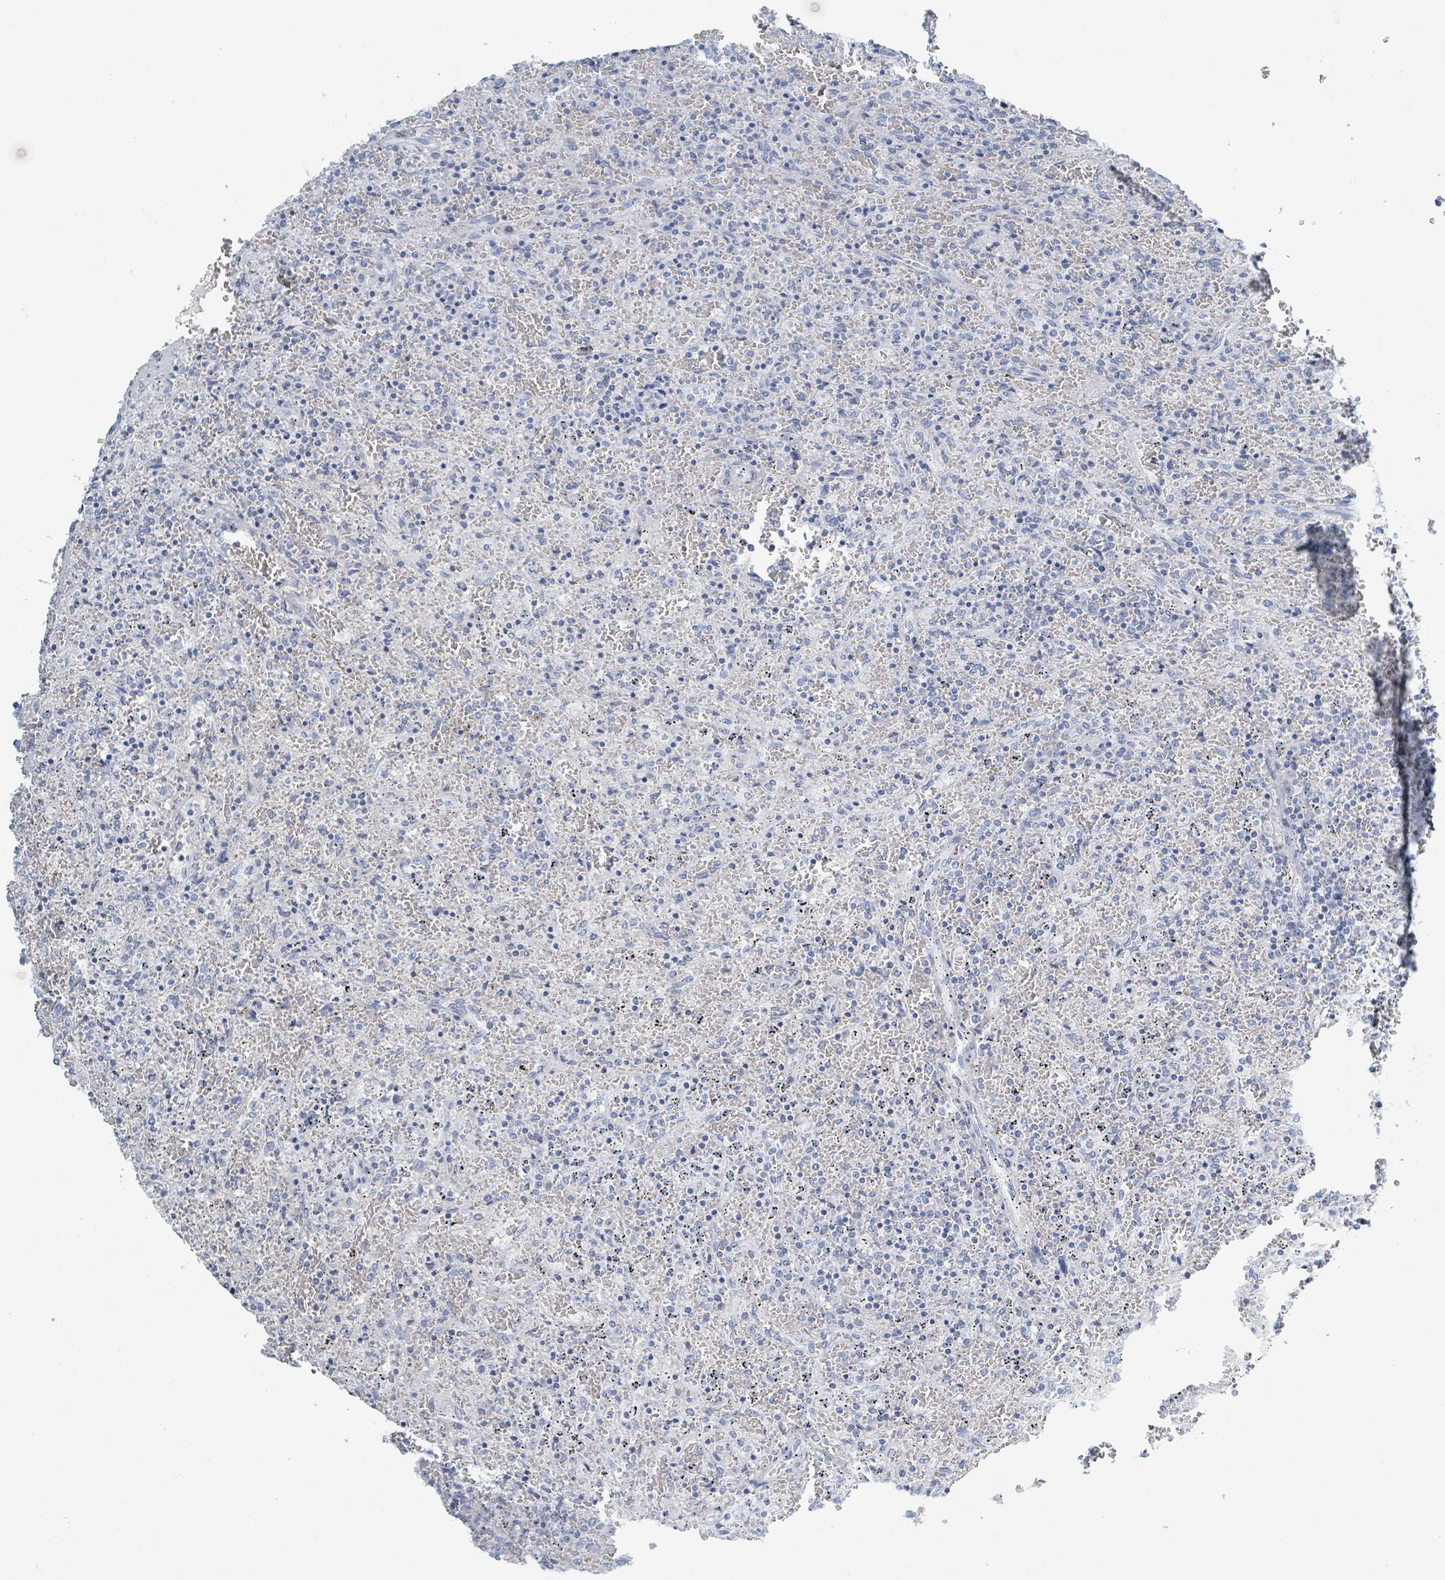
{"staining": {"intensity": "negative", "quantity": "none", "location": "none"}, "tissue": "lymphoma", "cell_type": "Tumor cells", "image_type": "cancer", "snomed": [{"axis": "morphology", "description": "Malignant lymphoma, non-Hodgkin's type, Low grade"}, {"axis": "topography", "description": "Spleen"}], "caption": "DAB immunohistochemical staining of malignant lymphoma, non-Hodgkin's type (low-grade) reveals no significant positivity in tumor cells.", "gene": "HEATR5A", "patient": {"sex": "female", "age": 64}}